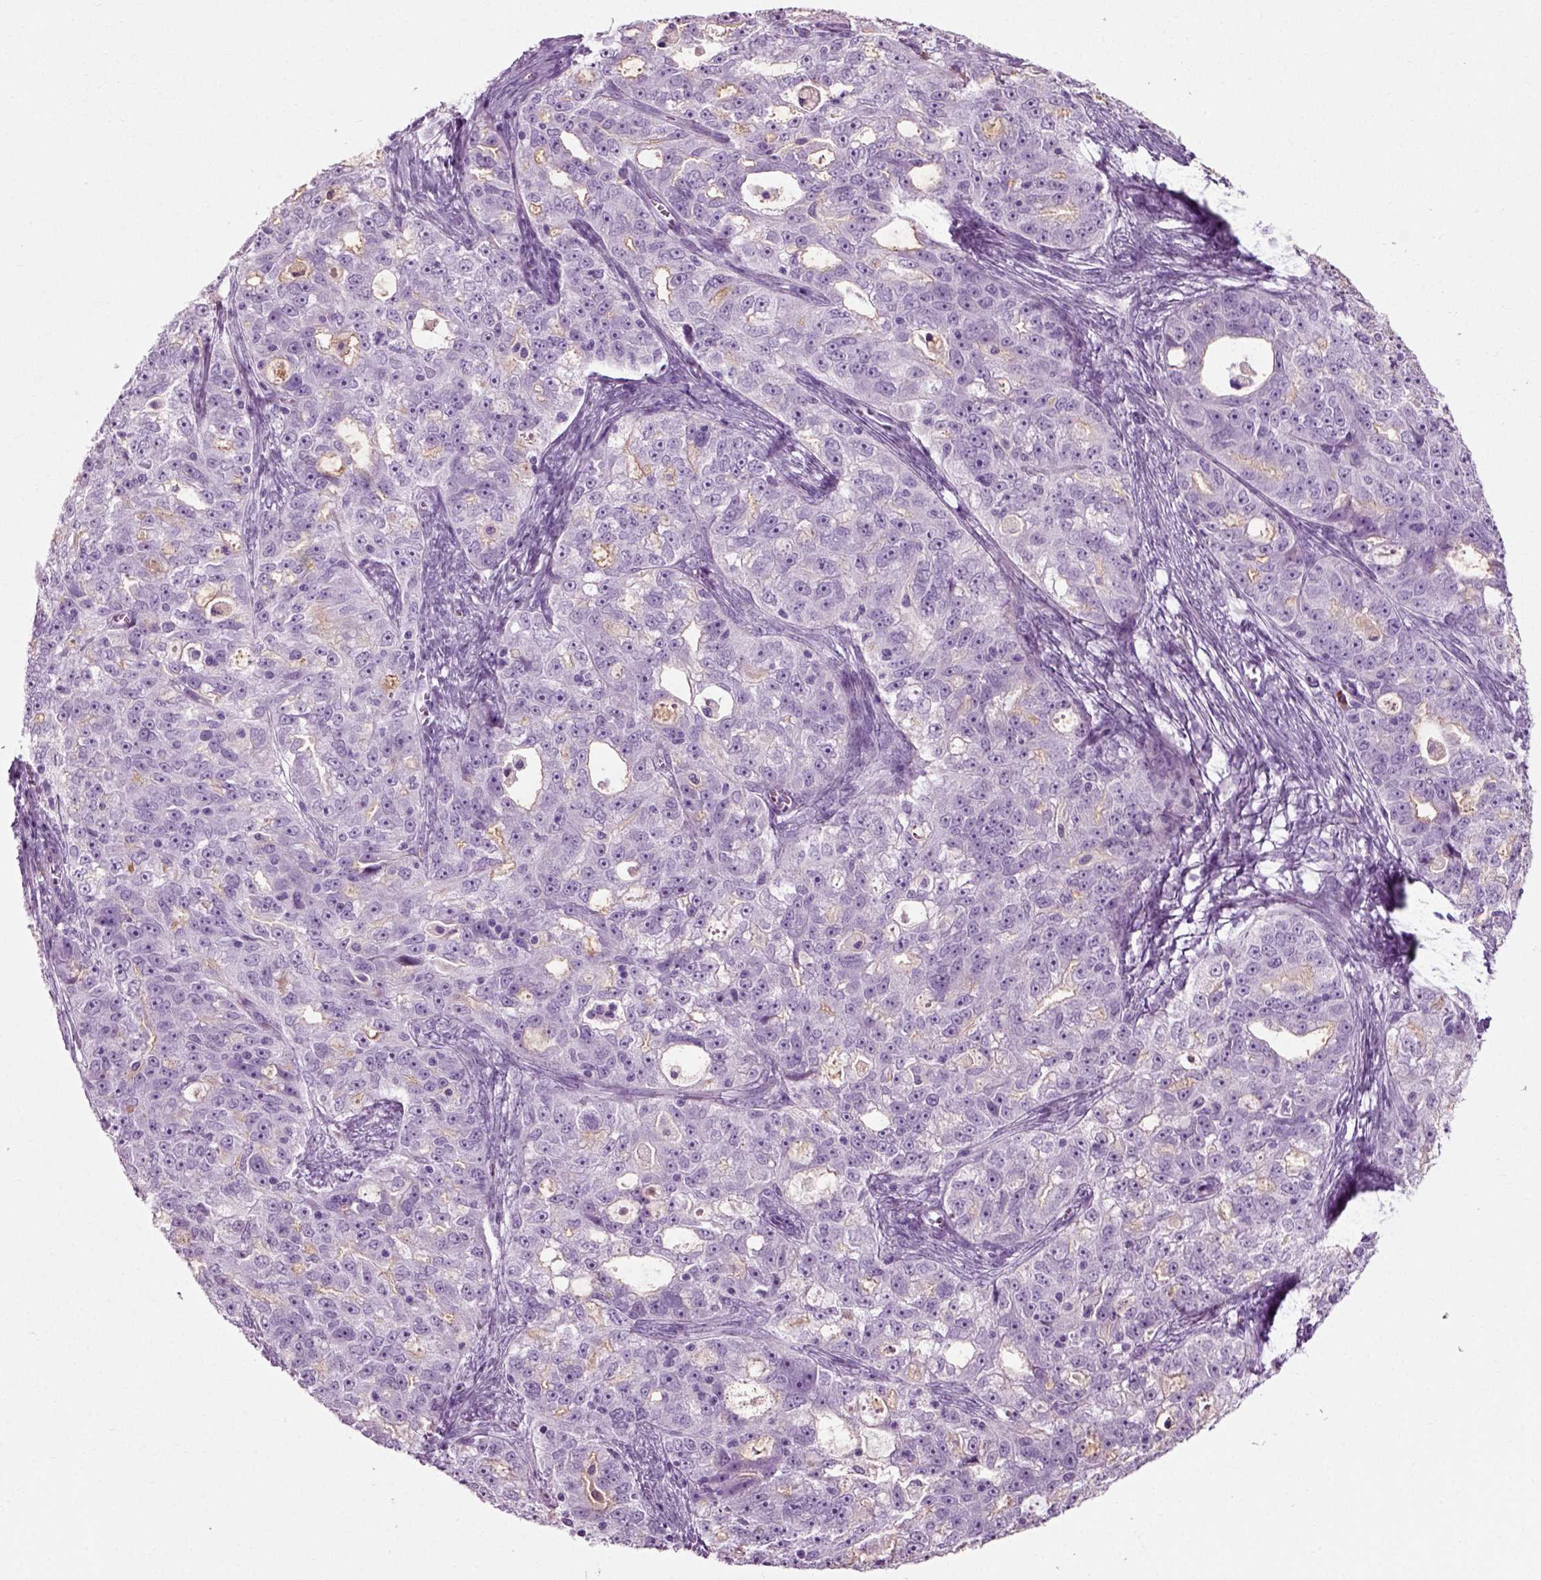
{"staining": {"intensity": "weak", "quantity": "<25%", "location": "cytoplasmic/membranous"}, "tissue": "ovarian cancer", "cell_type": "Tumor cells", "image_type": "cancer", "snomed": [{"axis": "morphology", "description": "Cystadenocarcinoma, serous, NOS"}, {"axis": "topography", "description": "Ovary"}], "caption": "The IHC histopathology image has no significant positivity in tumor cells of ovarian cancer tissue.", "gene": "SLC26A8", "patient": {"sex": "female", "age": 51}}